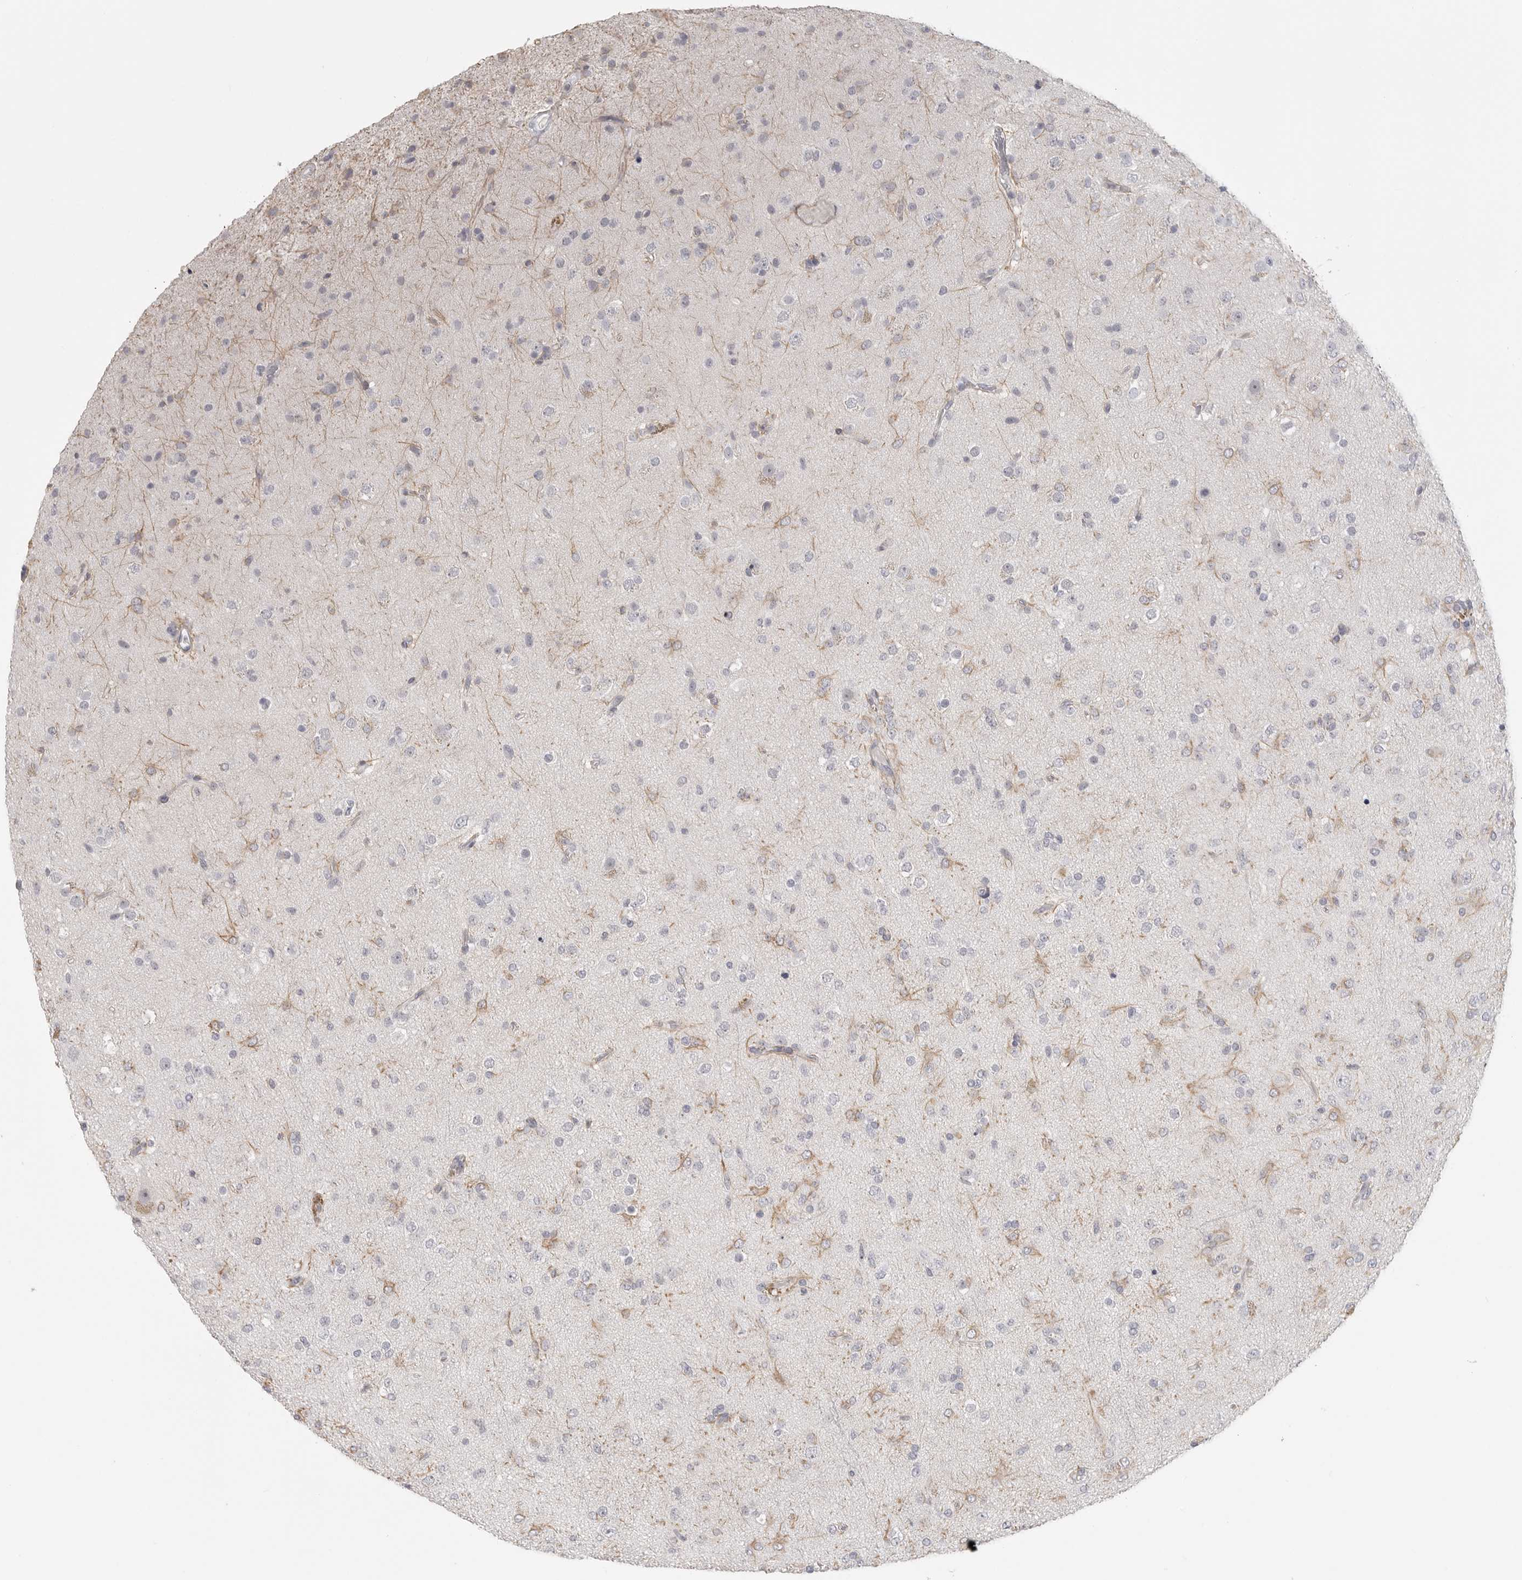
{"staining": {"intensity": "negative", "quantity": "none", "location": "none"}, "tissue": "glioma", "cell_type": "Tumor cells", "image_type": "cancer", "snomed": [{"axis": "morphology", "description": "Glioma, malignant, Low grade"}, {"axis": "topography", "description": "Brain"}], "caption": "Immunohistochemical staining of malignant glioma (low-grade) displays no significant expression in tumor cells.", "gene": "HMGCS2", "patient": {"sex": "male", "age": 65}}